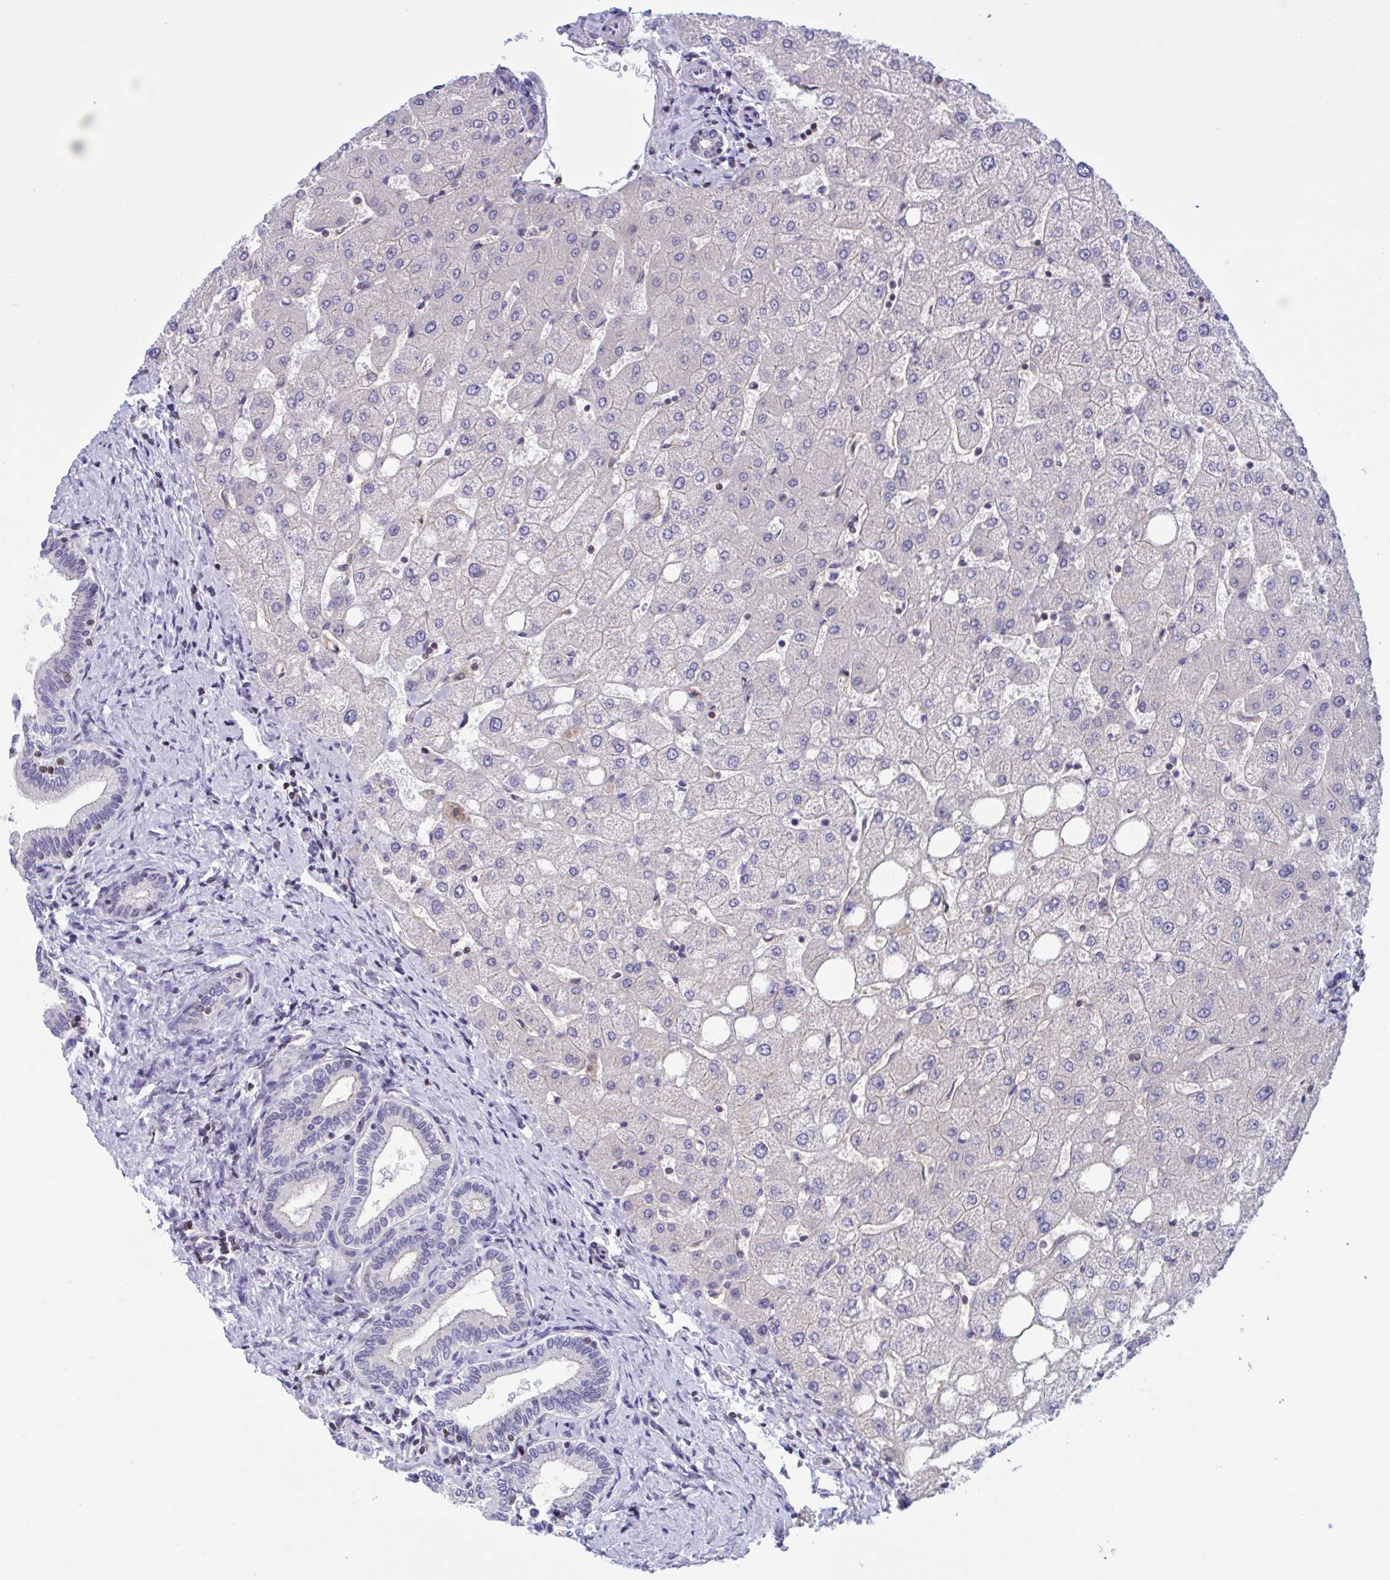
{"staining": {"intensity": "negative", "quantity": "none", "location": "none"}, "tissue": "liver", "cell_type": "Cholangiocytes", "image_type": "normal", "snomed": [{"axis": "morphology", "description": "Normal tissue, NOS"}, {"axis": "topography", "description": "Liver"}], "caption": "High magnification brightfield microscopy of normal liver stained with DAB (3,3'-diaminobenzidine) (brown) and counterstained with hematoxylin (blue): cholangiocytes show no significant positivity. The staining was performed using DAB to visualize the protein expression in brown, while the nuclei were stained in blue with hematoxylin (Magnification: 20x).", "gene": "SNX11", "patient": {"sex": "female", "age": 54}}